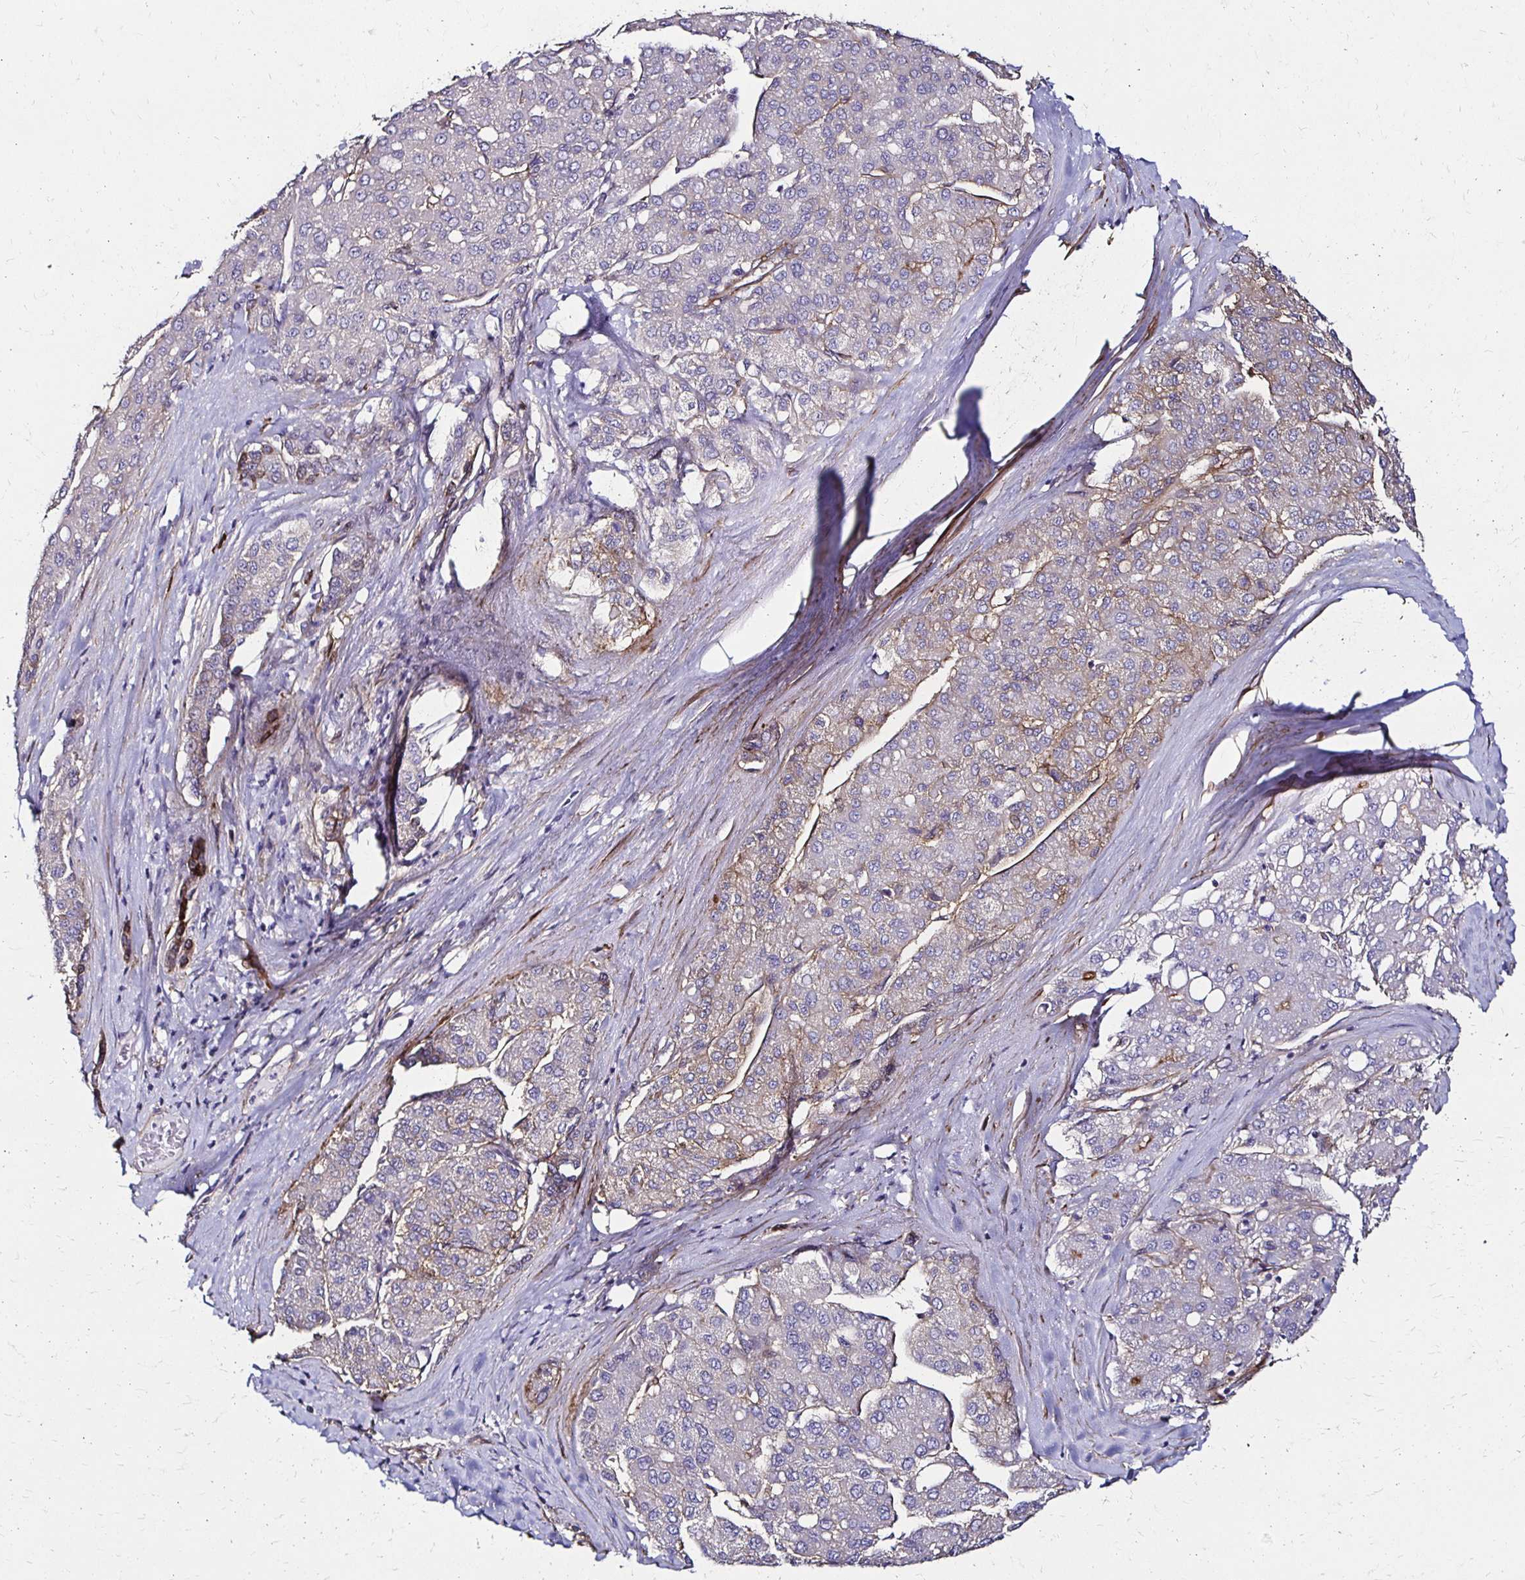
{"staining": {"intensity": "weak", "quantity": "<25%", "location": "cytoplasmic/membranous"}, "tissue": "liver cancer", "cell_type": "Tumor cells", "image_type": "cancer", "snomed": [{"axis": "morphology", "description": "Carcinoma, Hepatocellular, NOS"}, {"axis": "topography", "description": "Liver"}], "caption": "Liver hepatocellular carcinoma stained for a protein using immunohistochemistry (IHC) shows no expression tumor cells.", "gene": "ITGB1", "patient": {"sex": "male", "age": 65}}